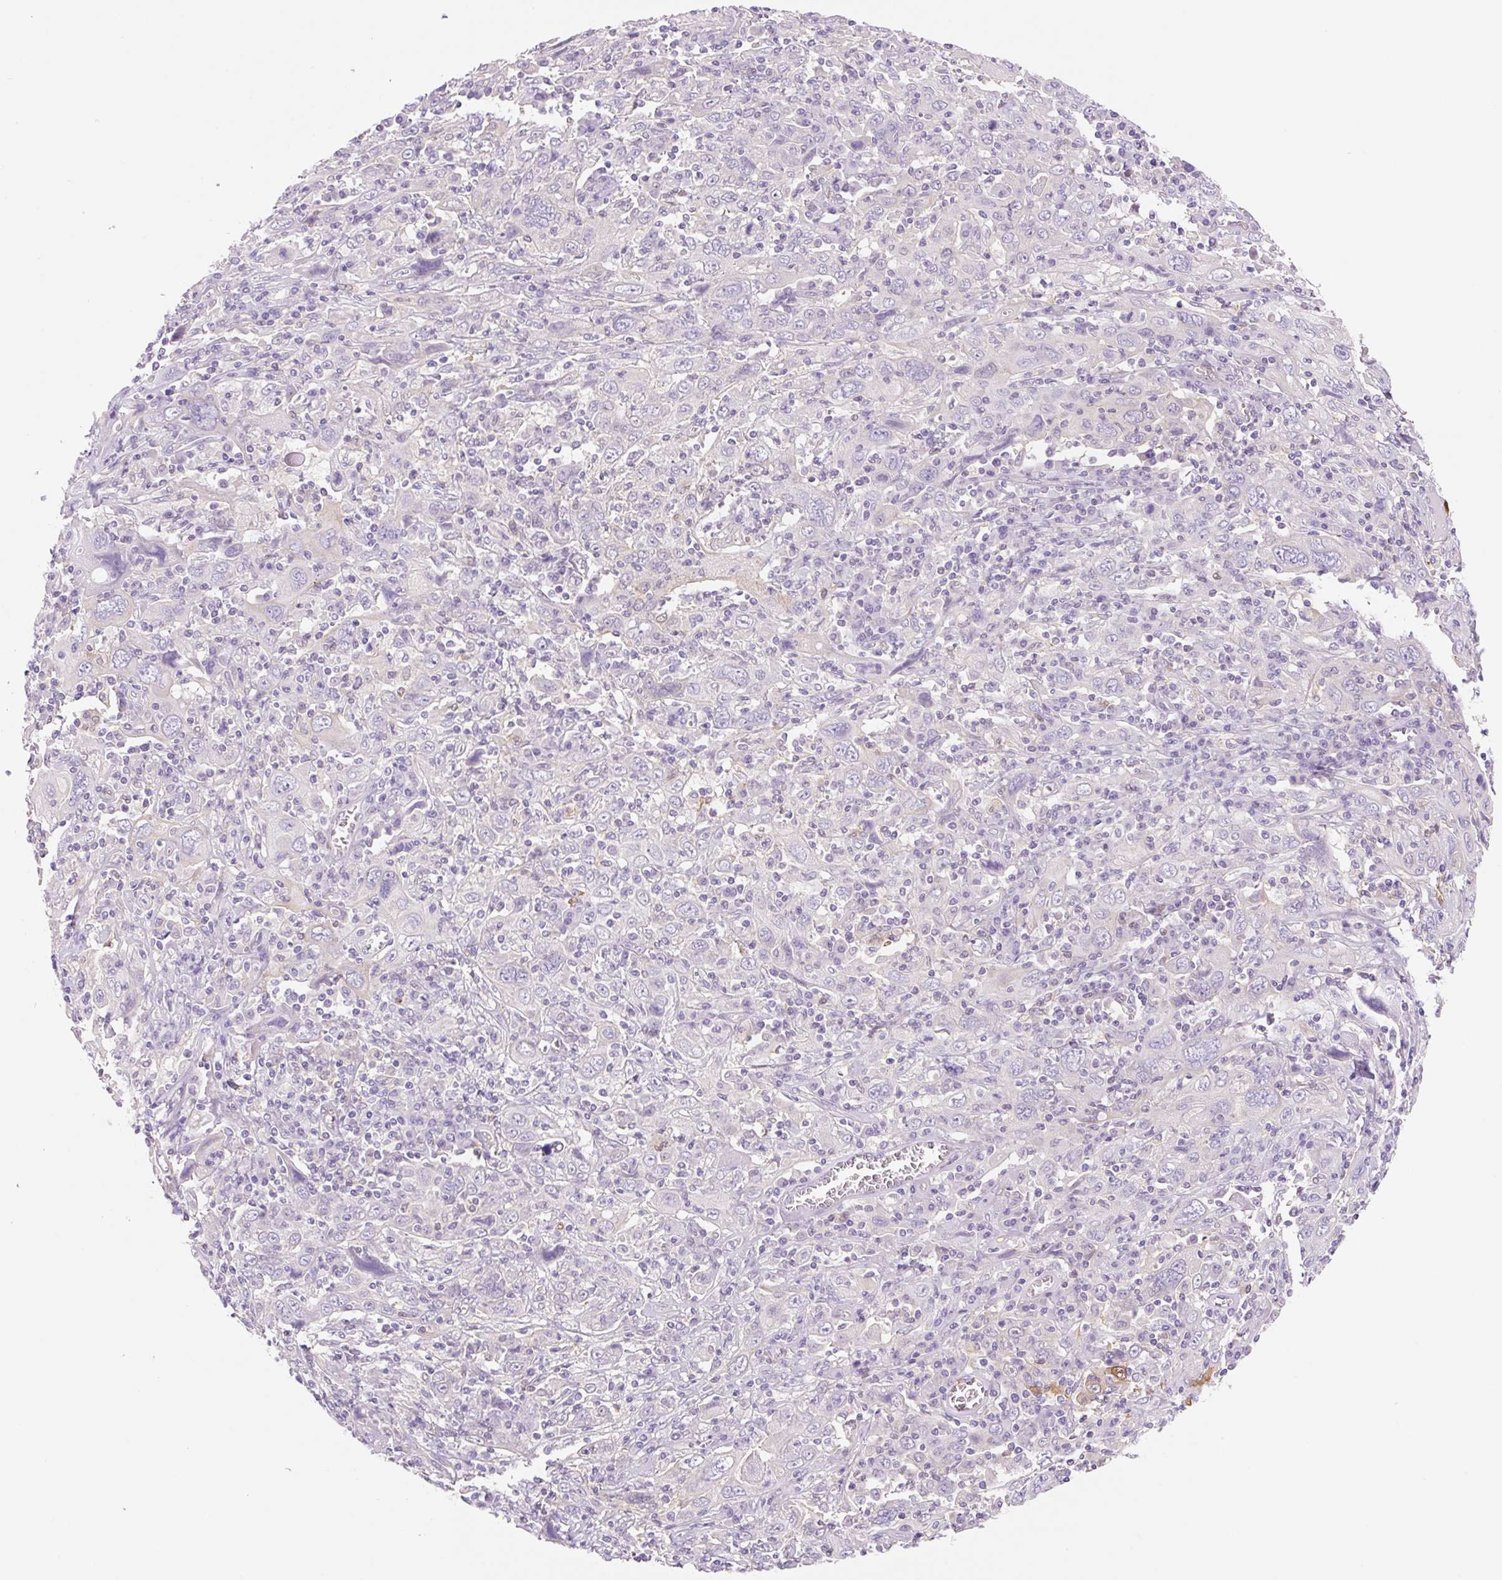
{"staining": {"intensity": "negative", "quantity": "none", "location": "none"}, "tissue": "cervical cancer", "cell_type": "Tumor cells", "image_type": "cancer", "snomed": [{"axis": "morphology", "description": "Squamous cell carcinoma, NOS"}, {"axis": "topography", "description": "Cervix"}], "caption": "Micrograph shows no significant protein positivity in tumor cells of cervical squamous cell carcinoma.", "gene": "FABP5", "patient": {"sex": "female", "age": 46}}